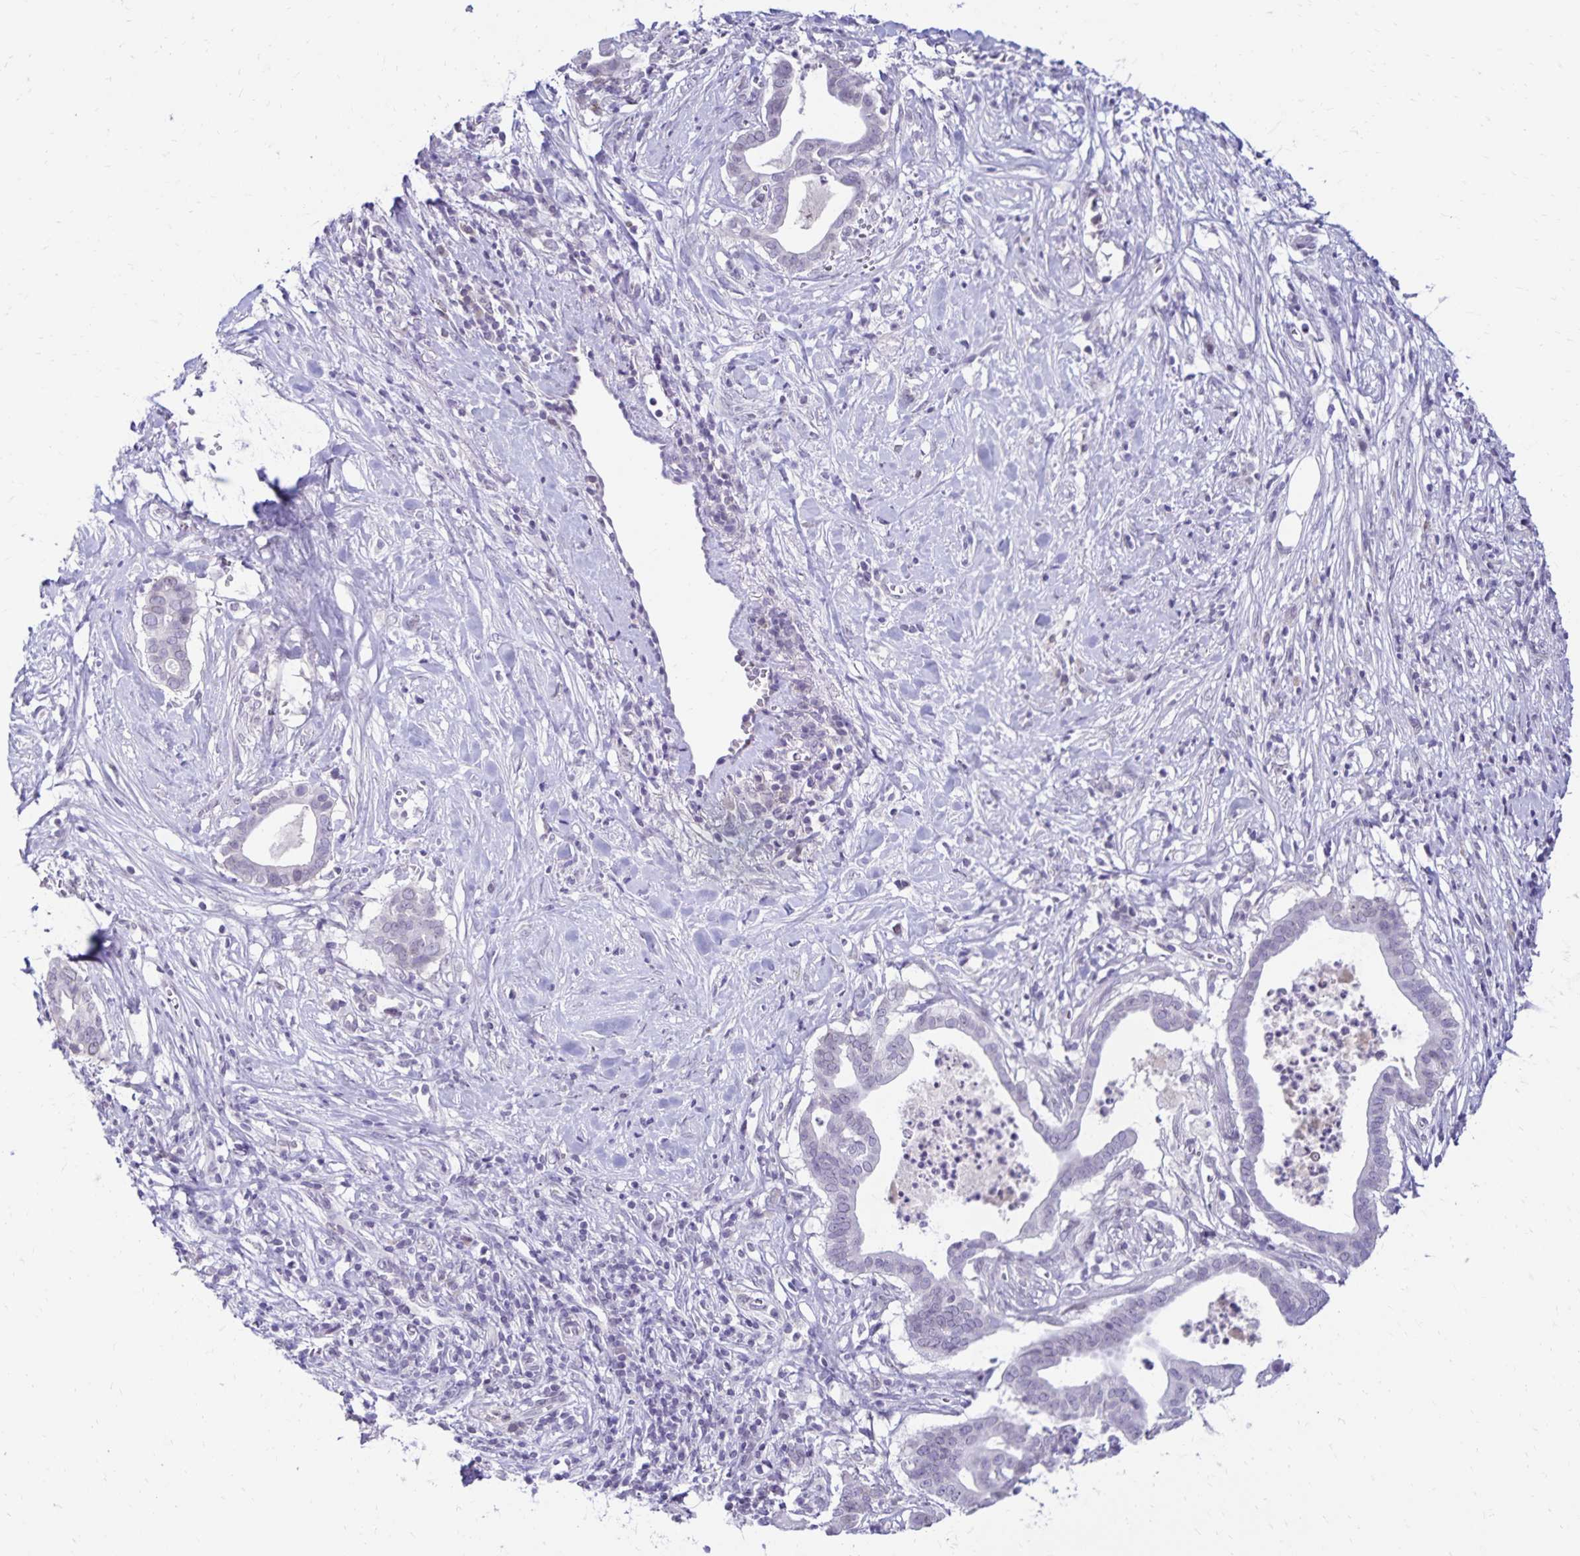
{"staining": {"intensity": "negative", "quantity": "none", "location": "none"}, "tissue": "pancreatic cancer", "cell_type": "Tumor cells", "image_type": "cancer", "snomed": [{"axis": "morphology", "description": "Adenocarcinoma, NOS"}, {"axis": "topography", "description": "Pancreas"}], "caption": "There is no significant expression in tumor cells of pancreatic cancer (adenocarcinoma).", "gene": "FAM166C", "patient": {"sex": "male", "age": 61}}